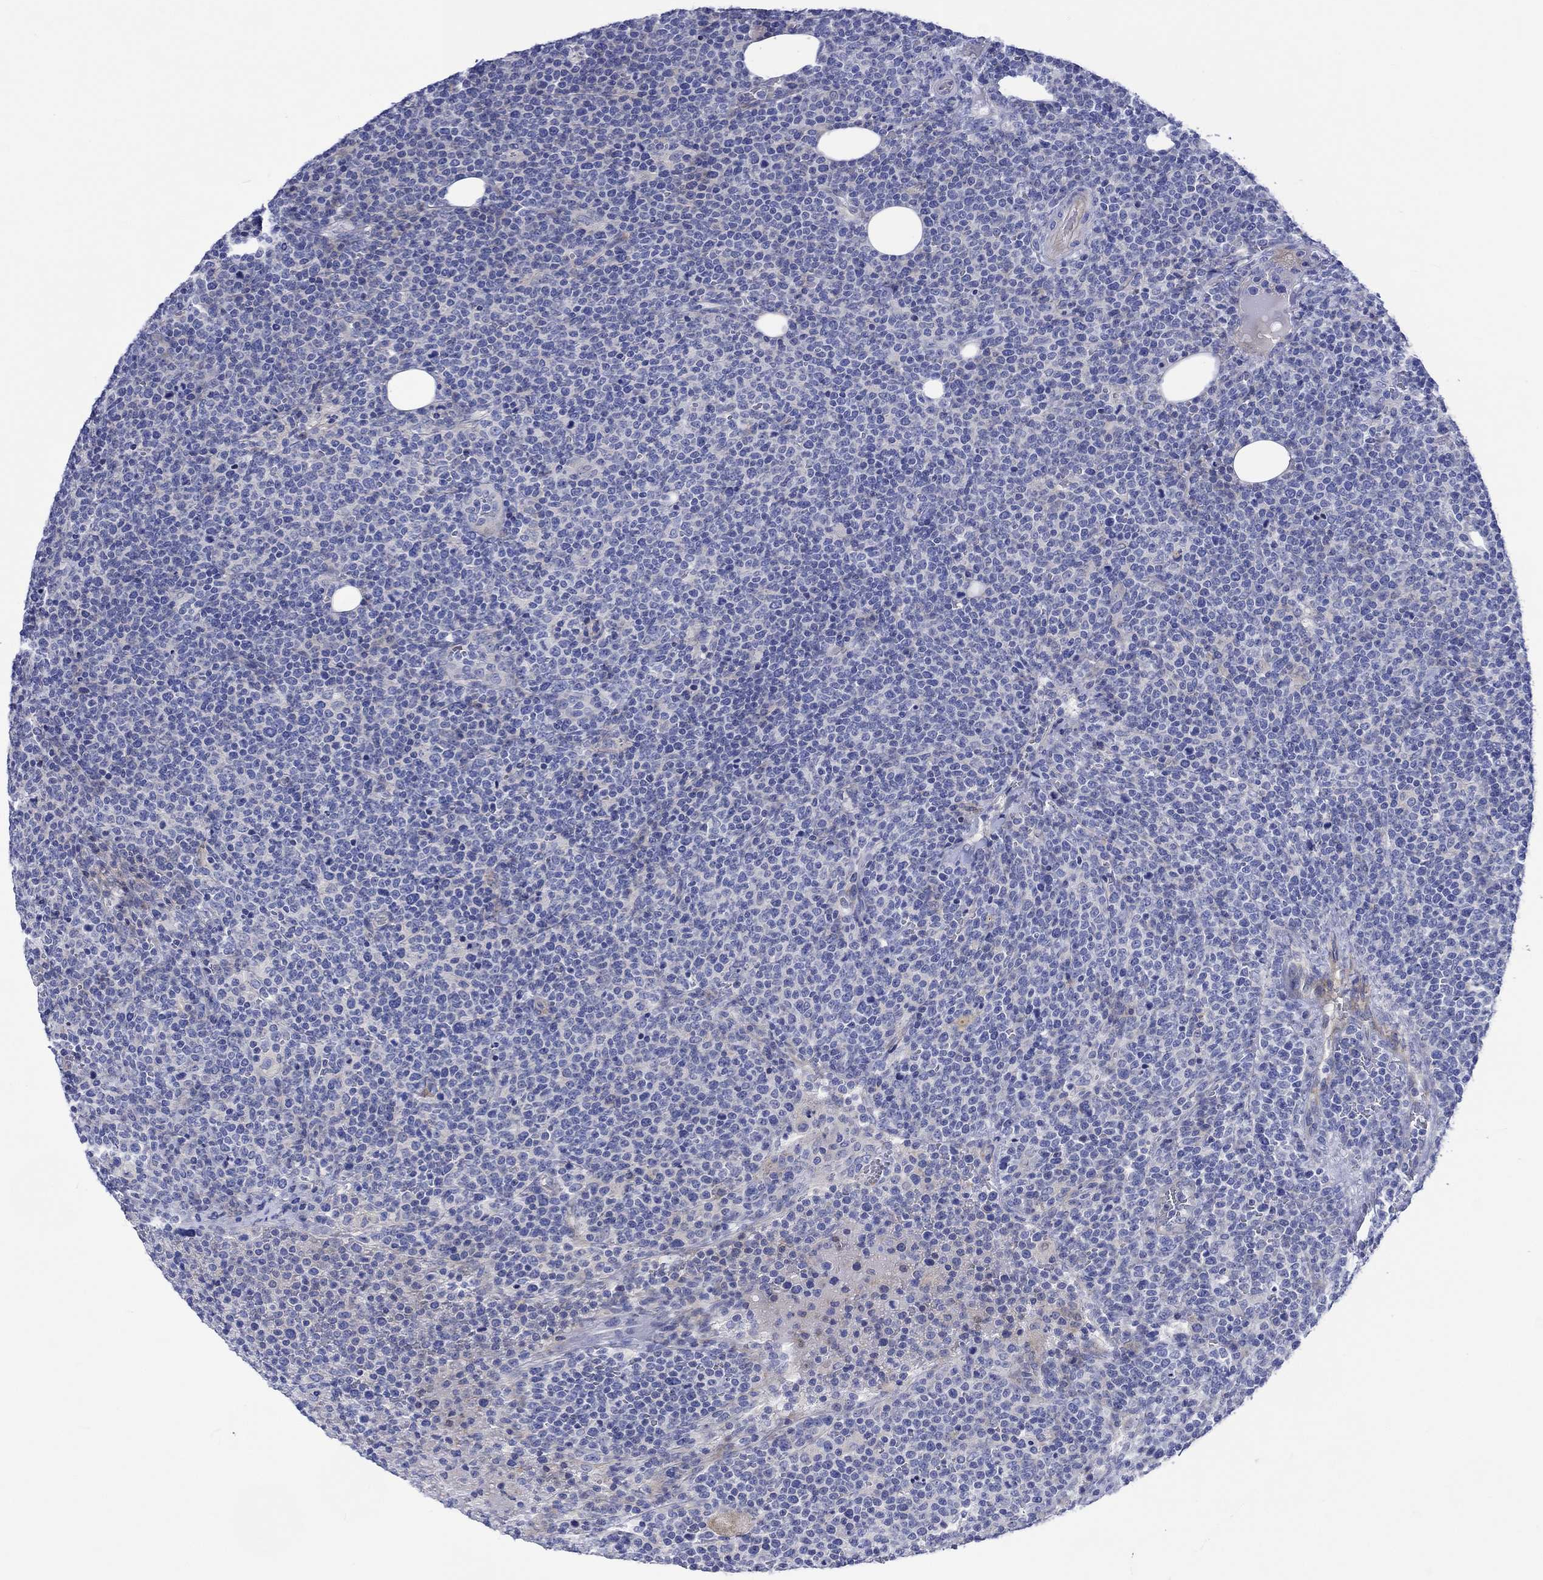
{"staining": {"intensity": "negative", "quantity": "none", "location": "none"}, "tissue": "lymphoma", "cell_type": "Tumor cells", "image_type": "cancer", "snomed": [{"axis": "morphology", "description": "Malignant lymphoma, non-Hodgkin's type, High grade"}, {"axis": "topography", "description": "Lymph node"}], "caption": "A histopathology image of high-grade malignant lymphoma, non-Hodgkin's type stained for a protein reveals no brown staining in tumor cells. The staining is performed using DAB (3,3'-diaminobenzidine) brown chromogen with nuclei counter-stained in using hematoxylin.", "gene": "NRIP3", "patient": {"sex": "male", "age": 61}}